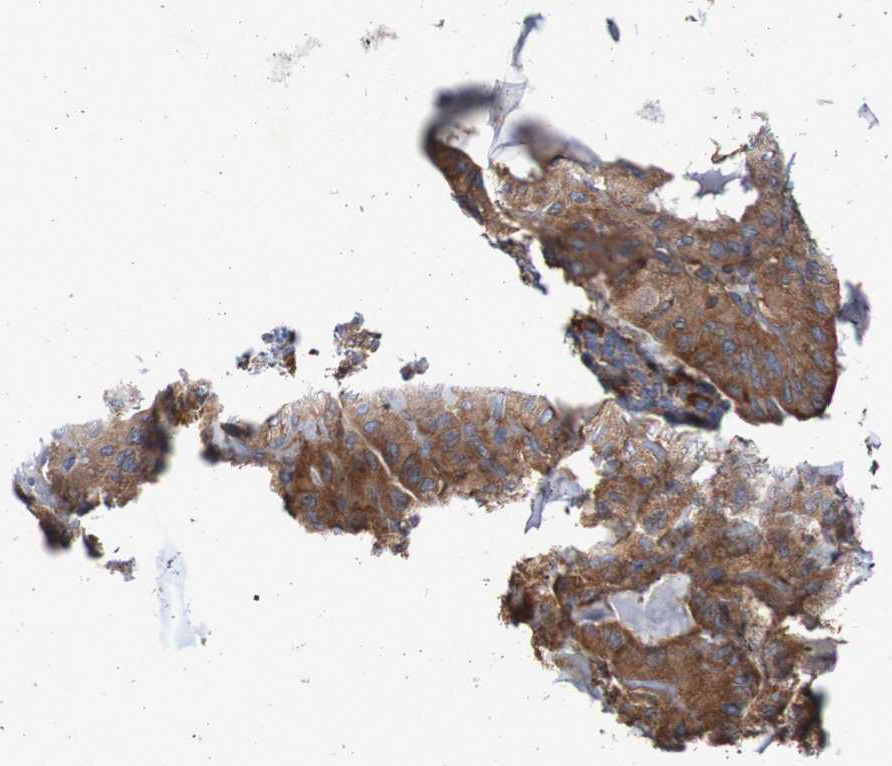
{"staining": {"intensity": "strong", "quantity": ">75%", "location": "cytoplasmic/membranous"}, "tissue": "thyroid cancer", "cell_type": "Tumor cells", "image_type": "cancer", "snomed": [{"axis": "morphology", "description": "Papillary adenocarcinoma, NOS"}, {"axis": "topography", "description": "Thyroid gland"}], "caption": "Brown immunohistochemical staining in human papillary adenocarcinoma (thyroid) demonstrates strong cytoplasmic/membranous positivity in approximately >75% of tumor cells.", "gene": "RPL10", "patient": {"sex": "male", "age": 77}}